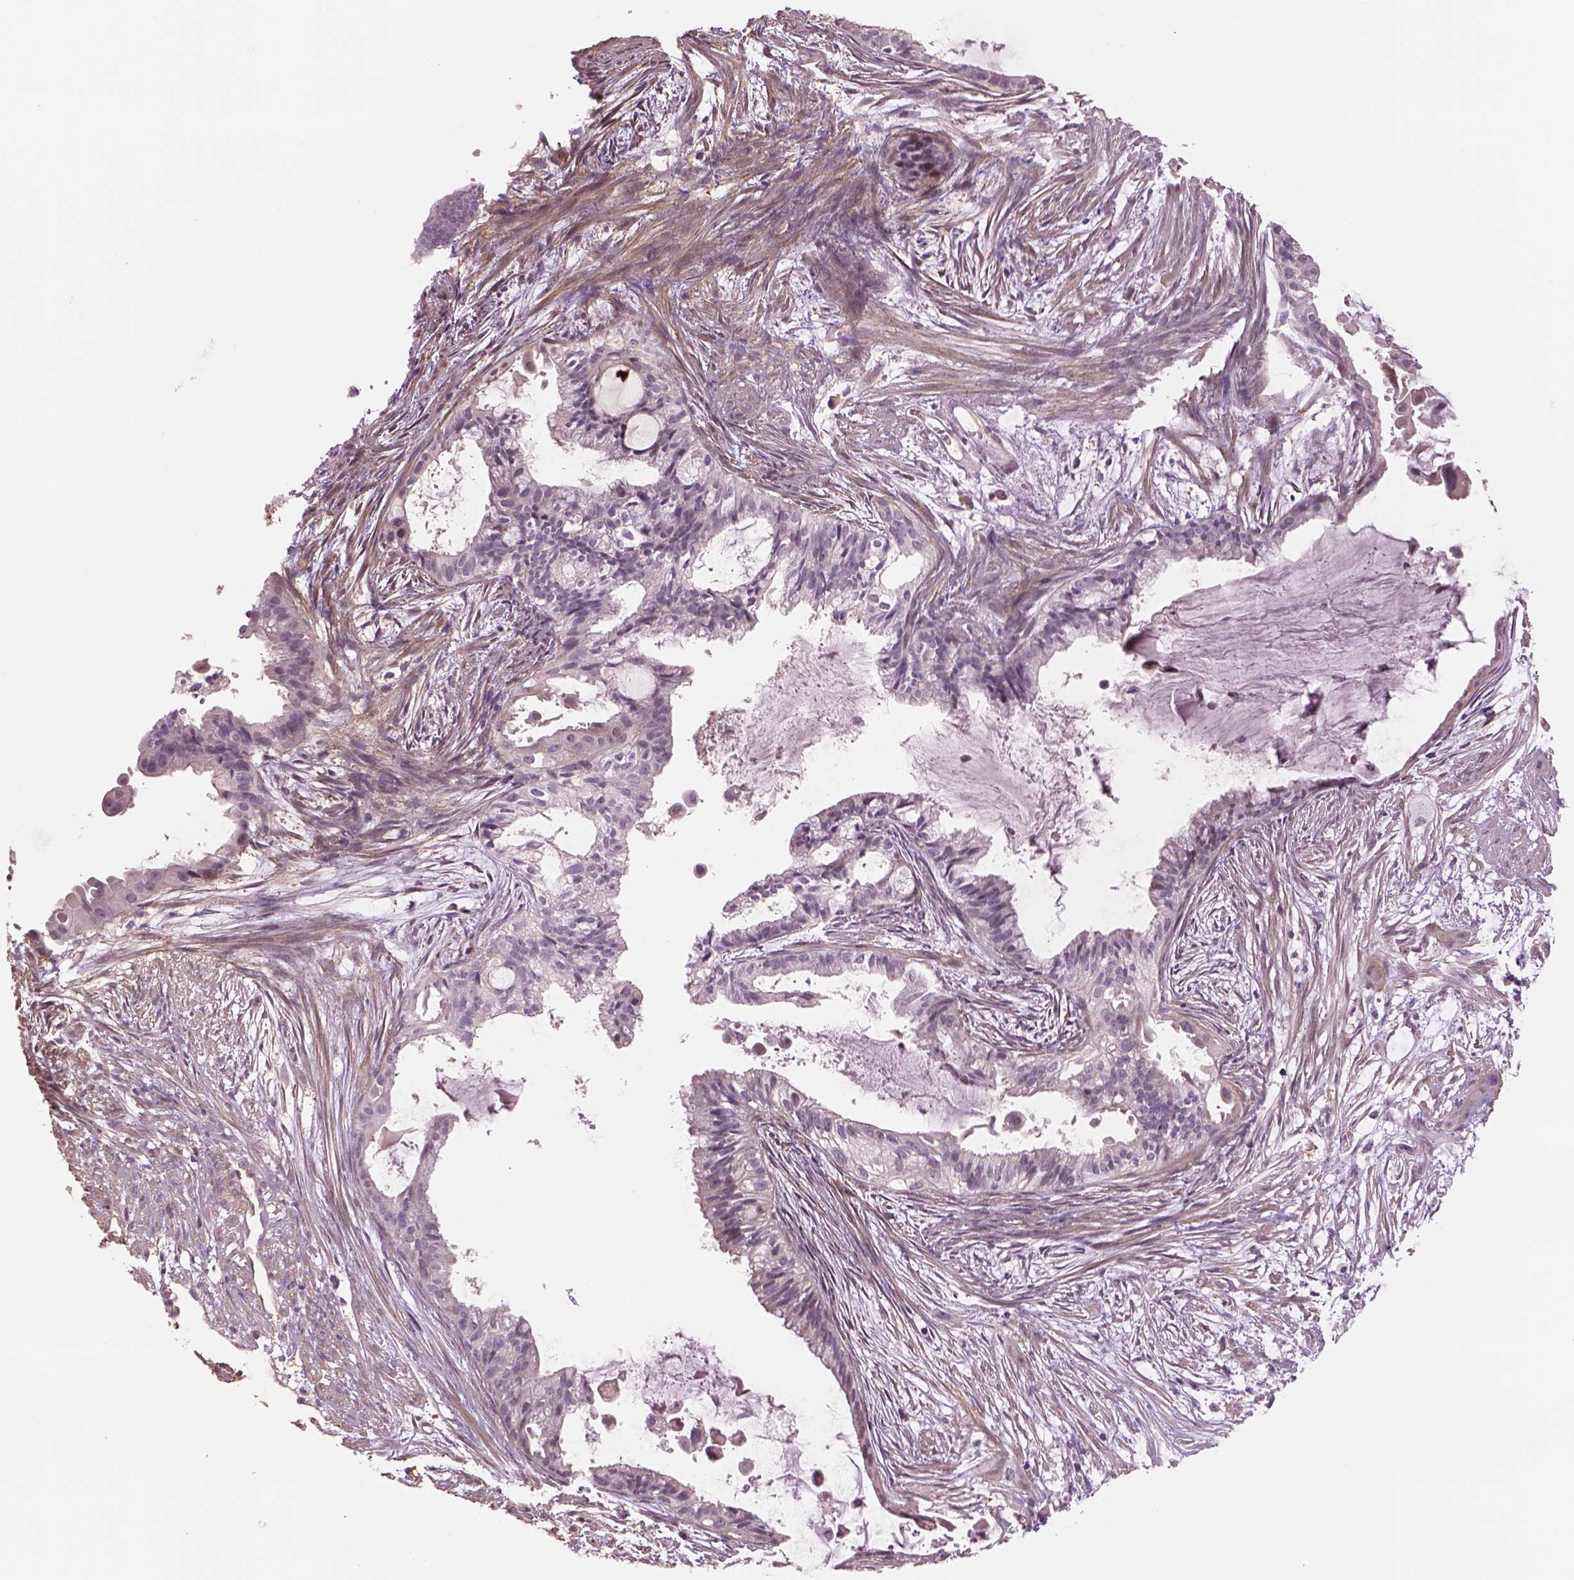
{"staining": {"intensity": "negative", "quantity": "none", "location": "none"}, "tissue": "endometrial cancer", "cell_type": "Tumor cells", "image_type": "cancer", "snomed": [{"axis": "morphology", "description": "Adenocarcinoma, NOS"}, {"axis": "topography", "description": "Endometrium"}], "caption": "Protein analysis of endometrial adenocarcinoma exhibits no significant expression in tumor cells.", "gene": "LIN7A", "patient": {"sex": "female", "age": 86}}